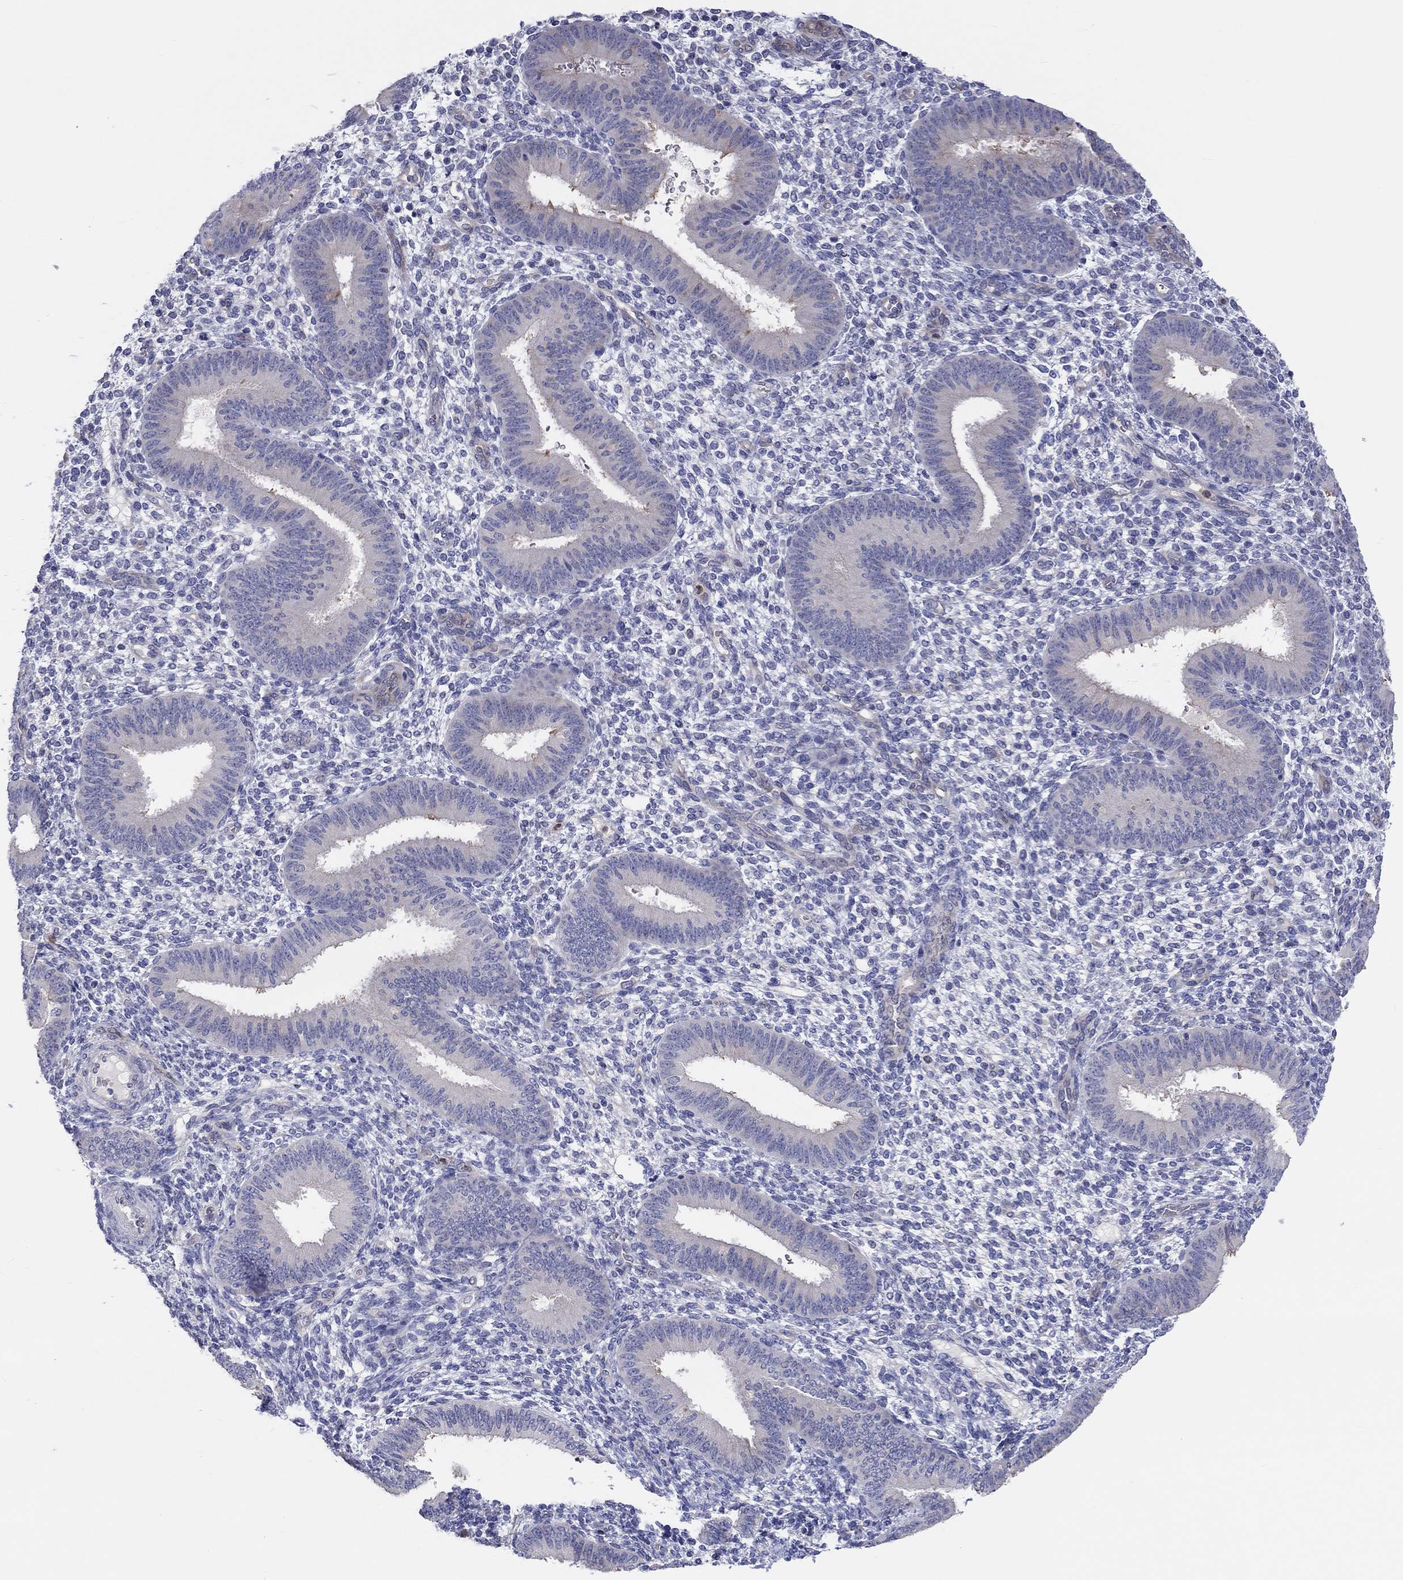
{"staining": {"intensity": "negative", "quantity": "none", "location": "none"}, "tissue": "endometrium", "cell_type": "Cells in endometrial stroma", "image_type": "normal", "snomed": [{"axis": "morphology", "description": "Normal tissue, NOS"}, {"axis": "topography", "description": "Endometrium"}], "caption": "High magnification brightfield microscopy of normal endometrium stained with DAB (3,3'-diaminobenzidine) (brown) and counterstained with hematoxylin (blue): cells in endometrial stroma show no significant expression. (Brightfield microscopy of DAB (3,3'-diaminobenzidine) immunohistochemistry at high magnification).", "gene": "ABCG4", "patient": {"sex": "female", "age": 39}}